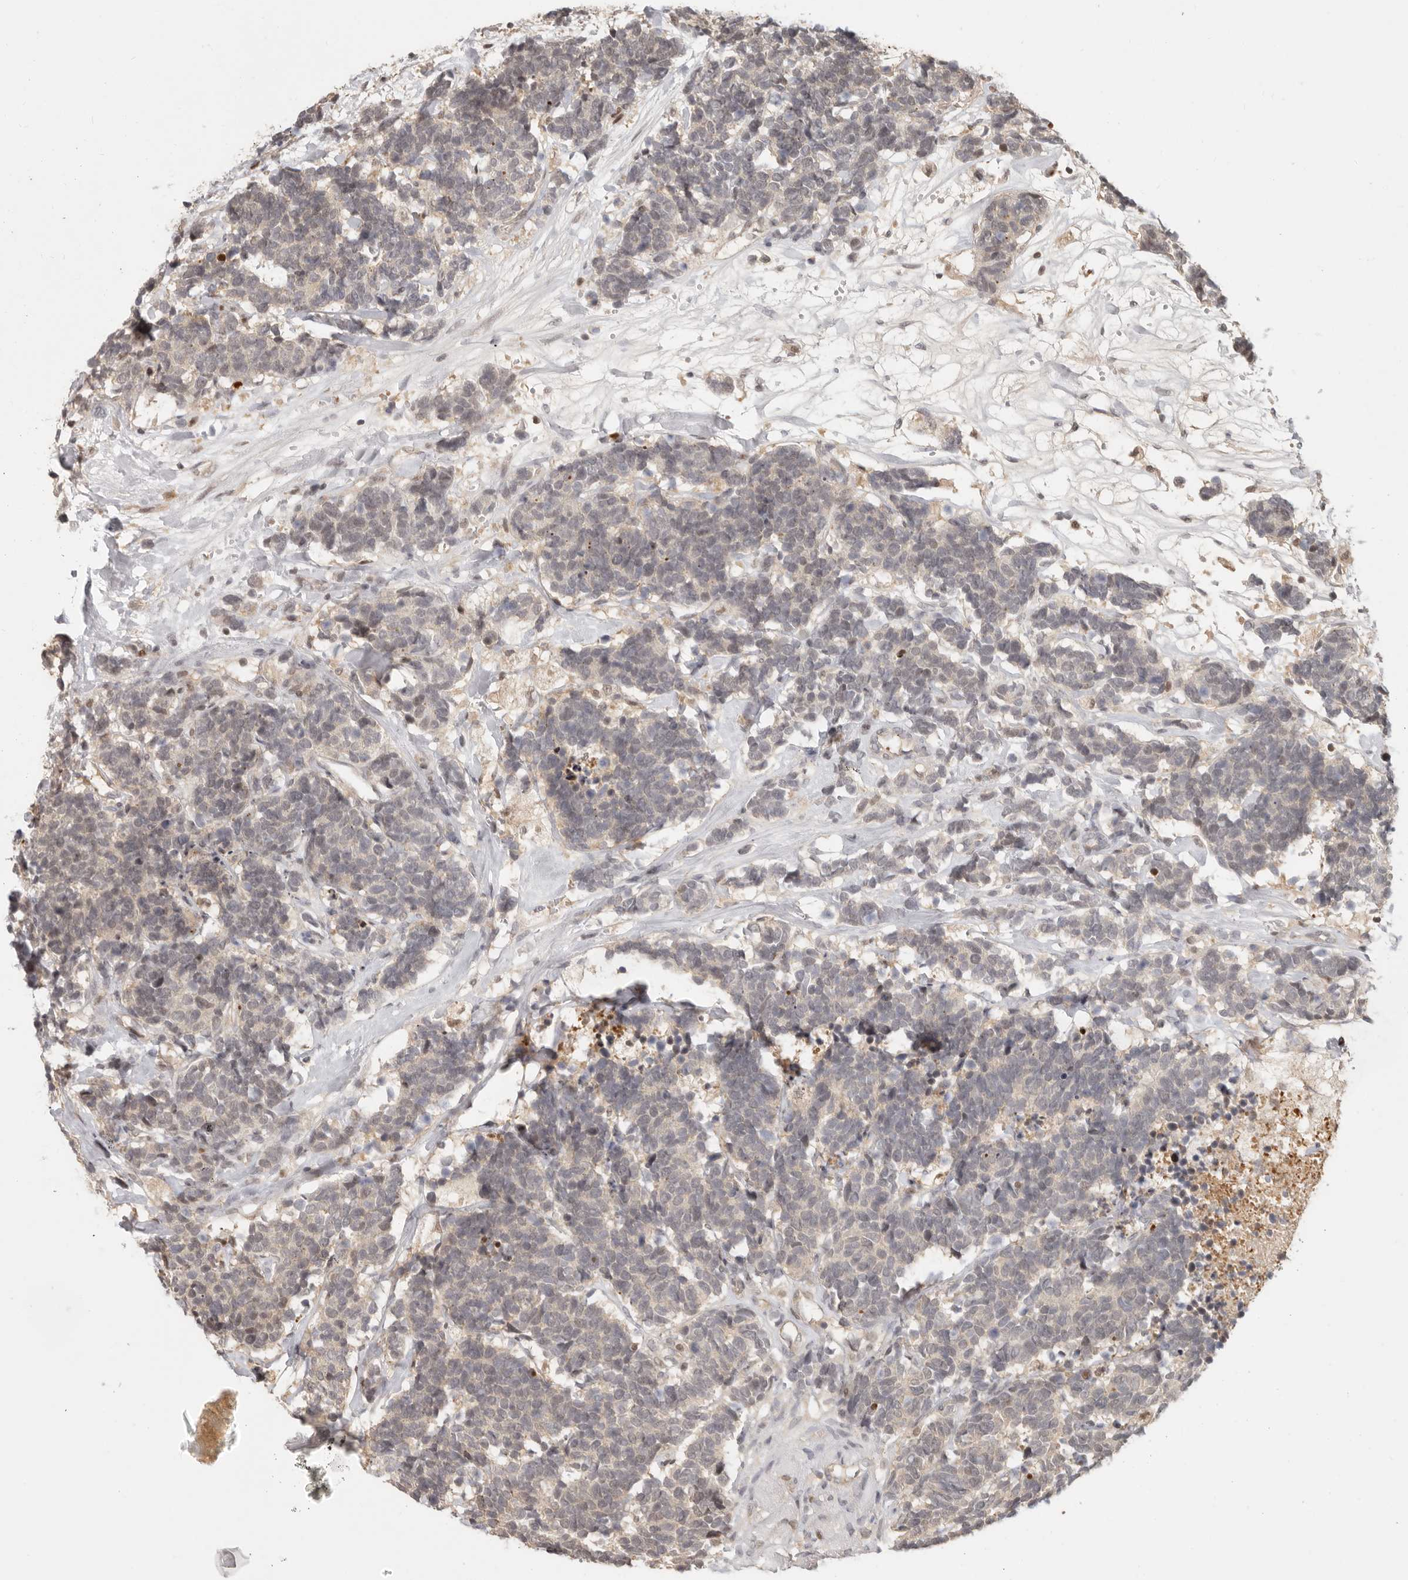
{"staining": {"intensity": "negative", "quantity": "none", "location": "none"}, "tissue": "carcinoid", "cell_type": "Tumor cells", "image_type": "cancer", "snomed": [{"axis": "morphology", "description": "Carcinoma, NOS"}, {"axis": "morphology", "description": "Carcinoid, malignant, NOS"}, {"axis": "topography", "description": "Urinary bladder"}], "caption": "IHC histopathology image of human carcinoid stained for a protein (brown), which displays no positivity in tumor cells. (DAB (3,3'-diaminobenzidine) immunohistochemistry (IHC) with hematoxylin counter stain).", "gene": "PSMA5", "patient": {"sex": "male", "age": 57}}